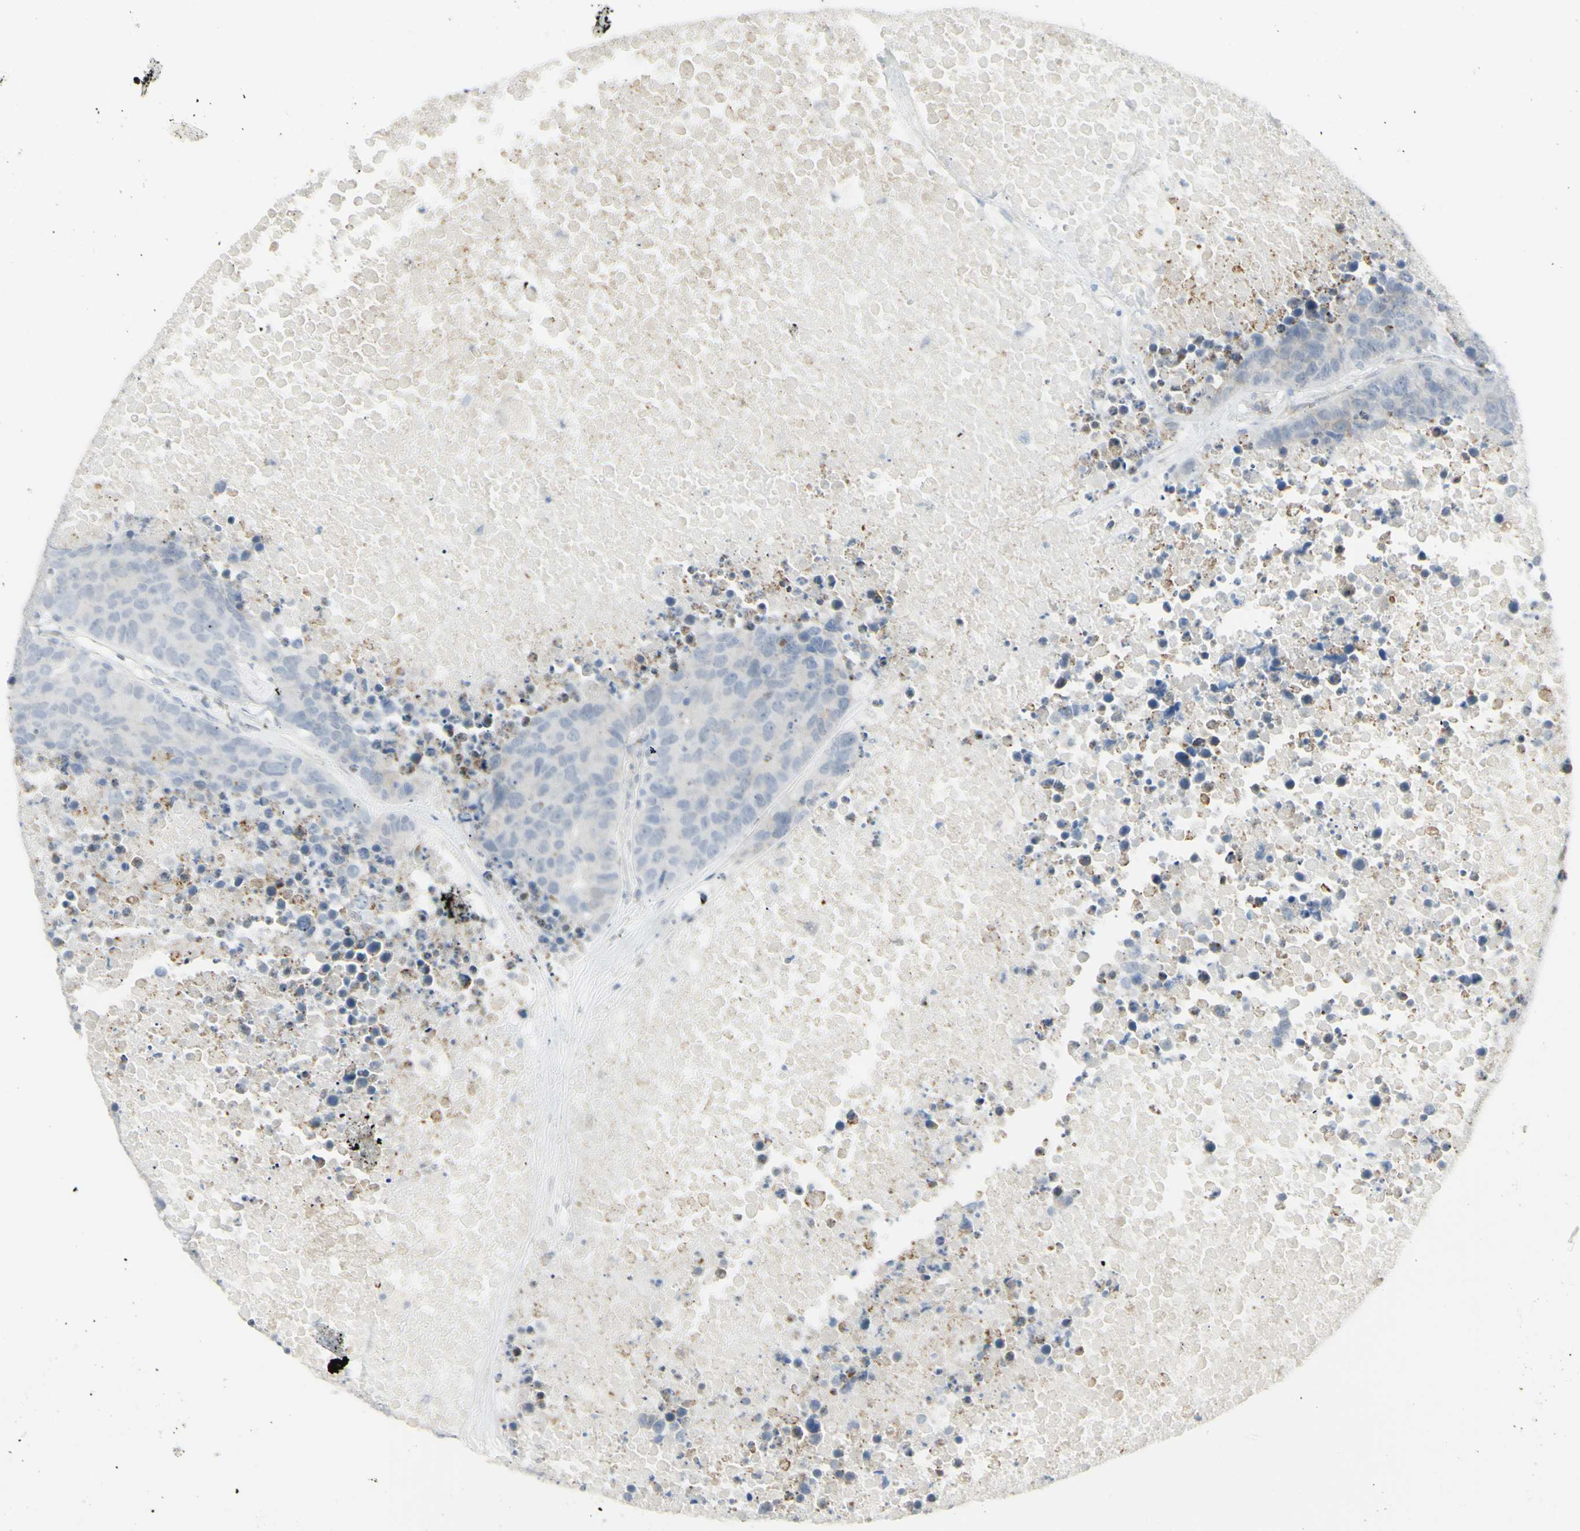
{"staining": {"intensity": "negative", "quantity": "none", "location": "none"}, "tissue": "carcinoid", "cell_type": "Tumor cells", "image_type": "cancer", "snomed": [{"axis": "morphology", "description": "Carcinoid, malignant, NOS"}, {"axis": "topography", "description": "Lung"}], "caption": "Protein analysis of carcinoid (malignant) exhibits no significant staining in tumor cells.", "gene": "NDST4", "patient": {"sex": "male", "age": 60}}